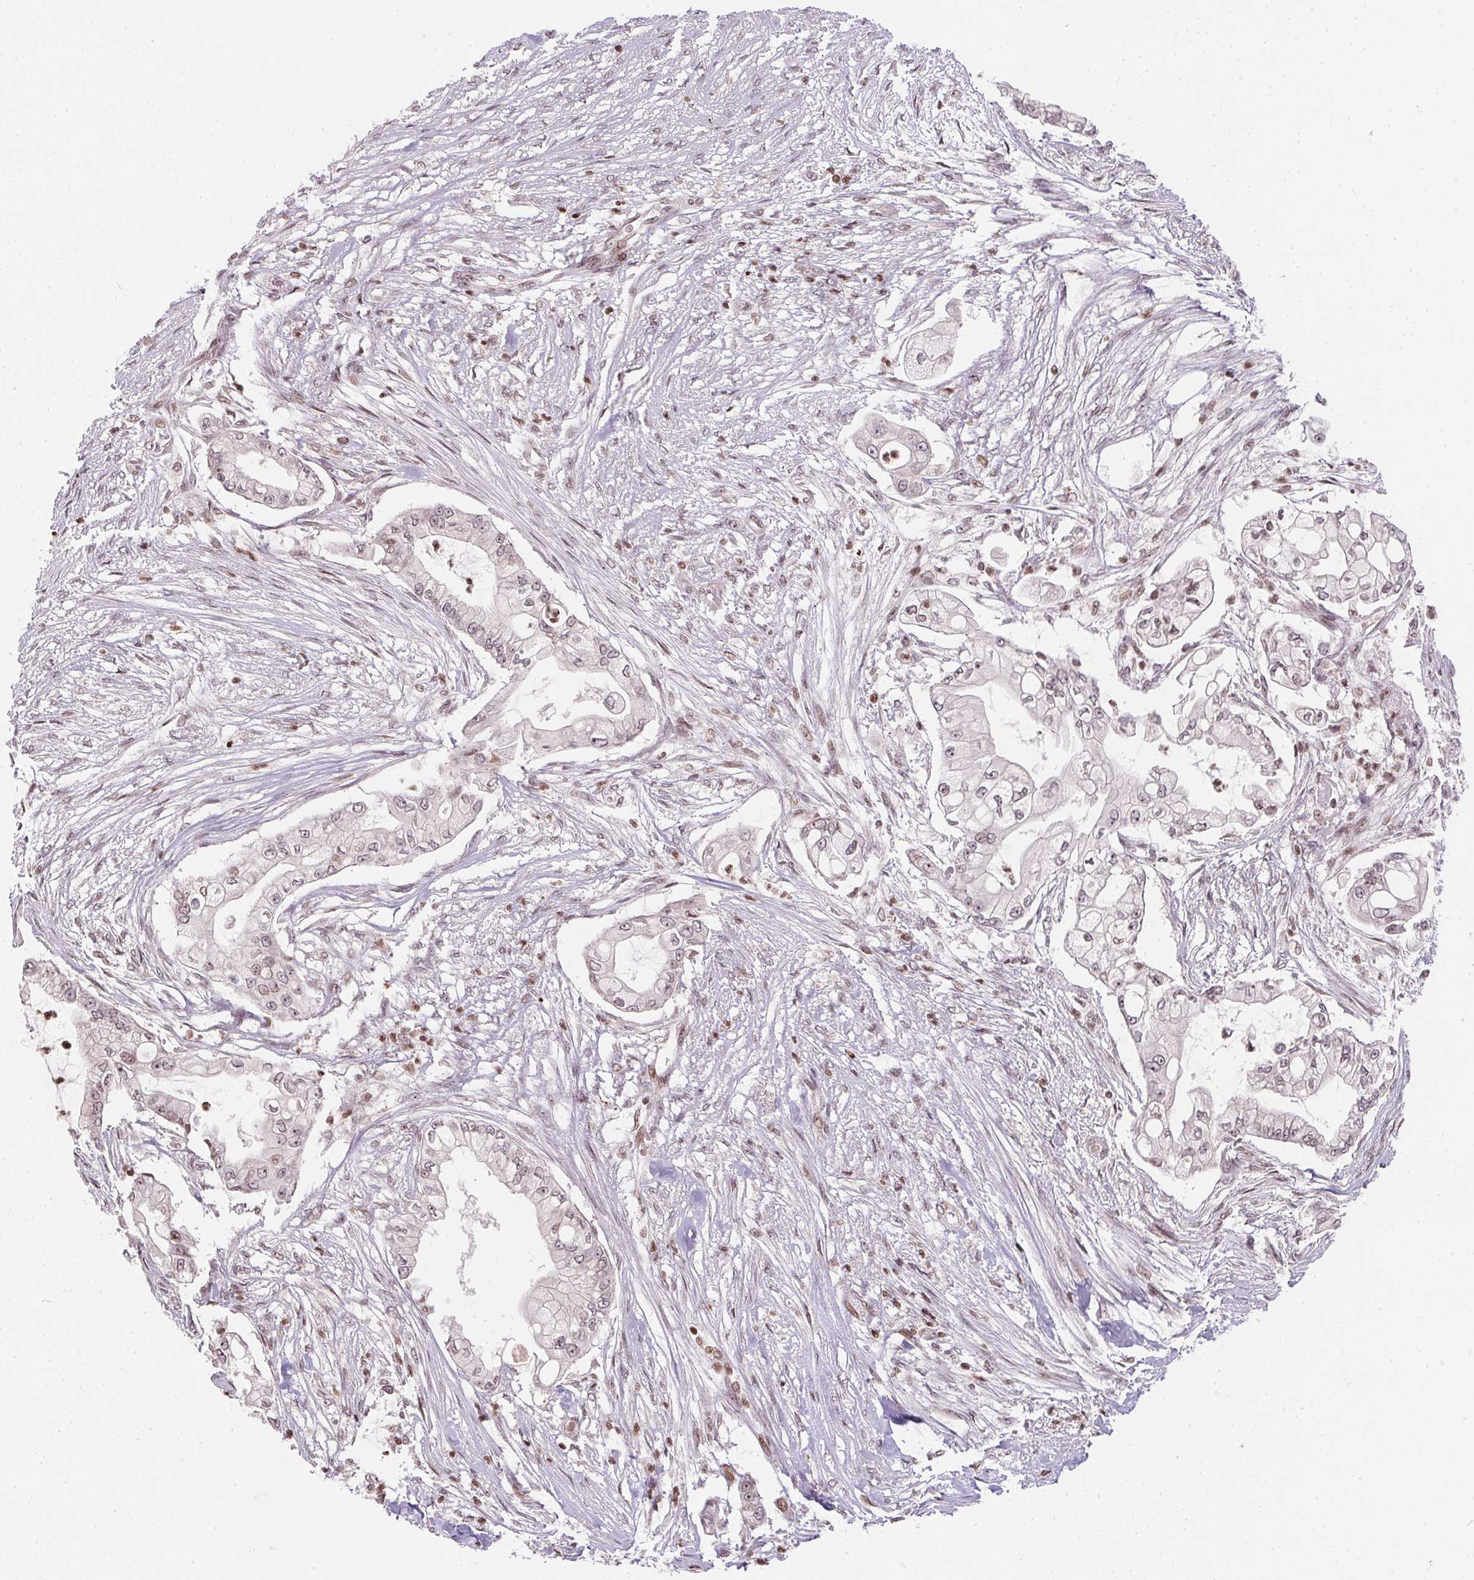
{"staining": {"intensity": "weak", "quantity": "25%-75%", "location": "nuclear"}, "tissue": "pancreatic cancer", "cell_type": "Tumor cells", "image_type": "cancer", "snomed": [{"axis": "morphology", "description": "Adenocarcinoma, NOS"}, {"axis": "topography", "description": "Pancreas"}], "caption": "This is an image of immunohistochemistry staining of pancreatic adenocarcinoma, which shows weak staining in the nuclear of tumor cells.", "gene": "RNF181", "patient": {"sex": "female", "age": 69}}